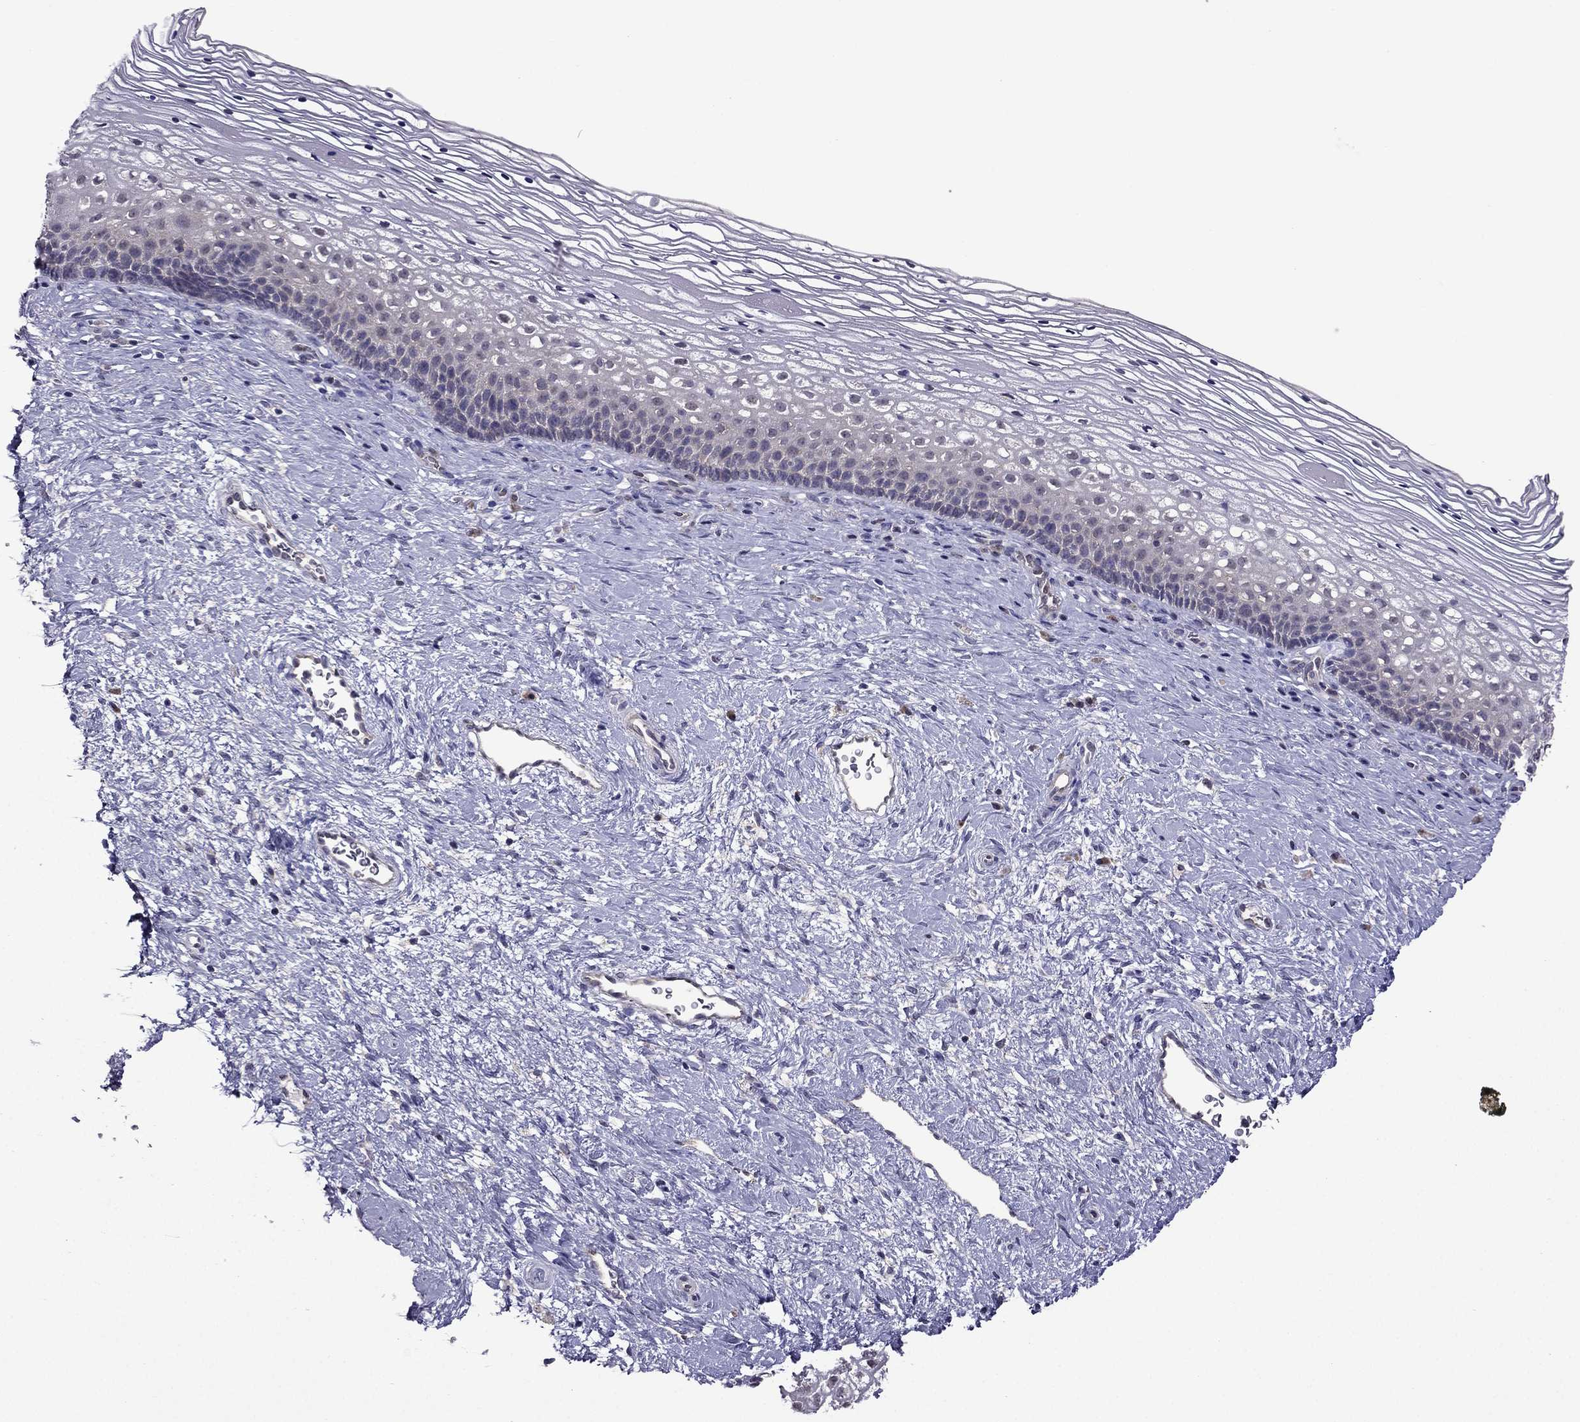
{"staining": {"intensity": "negative", "quantity": "none", "location": "none"}, "tissue": "cervix", "cell_type": "Glandular cells", "image_type": "normal", "snomed": [{"axis": "morphology", "description": "Normal tissue, NOS"}, {"axis": "topography", "description": "Cervix"}], "caption": "This histopathology image is of normal cervix stained with IHC to label a protein in brown with the nuclei are counter-stained blue. There is no expression in glandular cells.", "gene": "CDK5", "patient": {"sex": "female", "age": 34}}